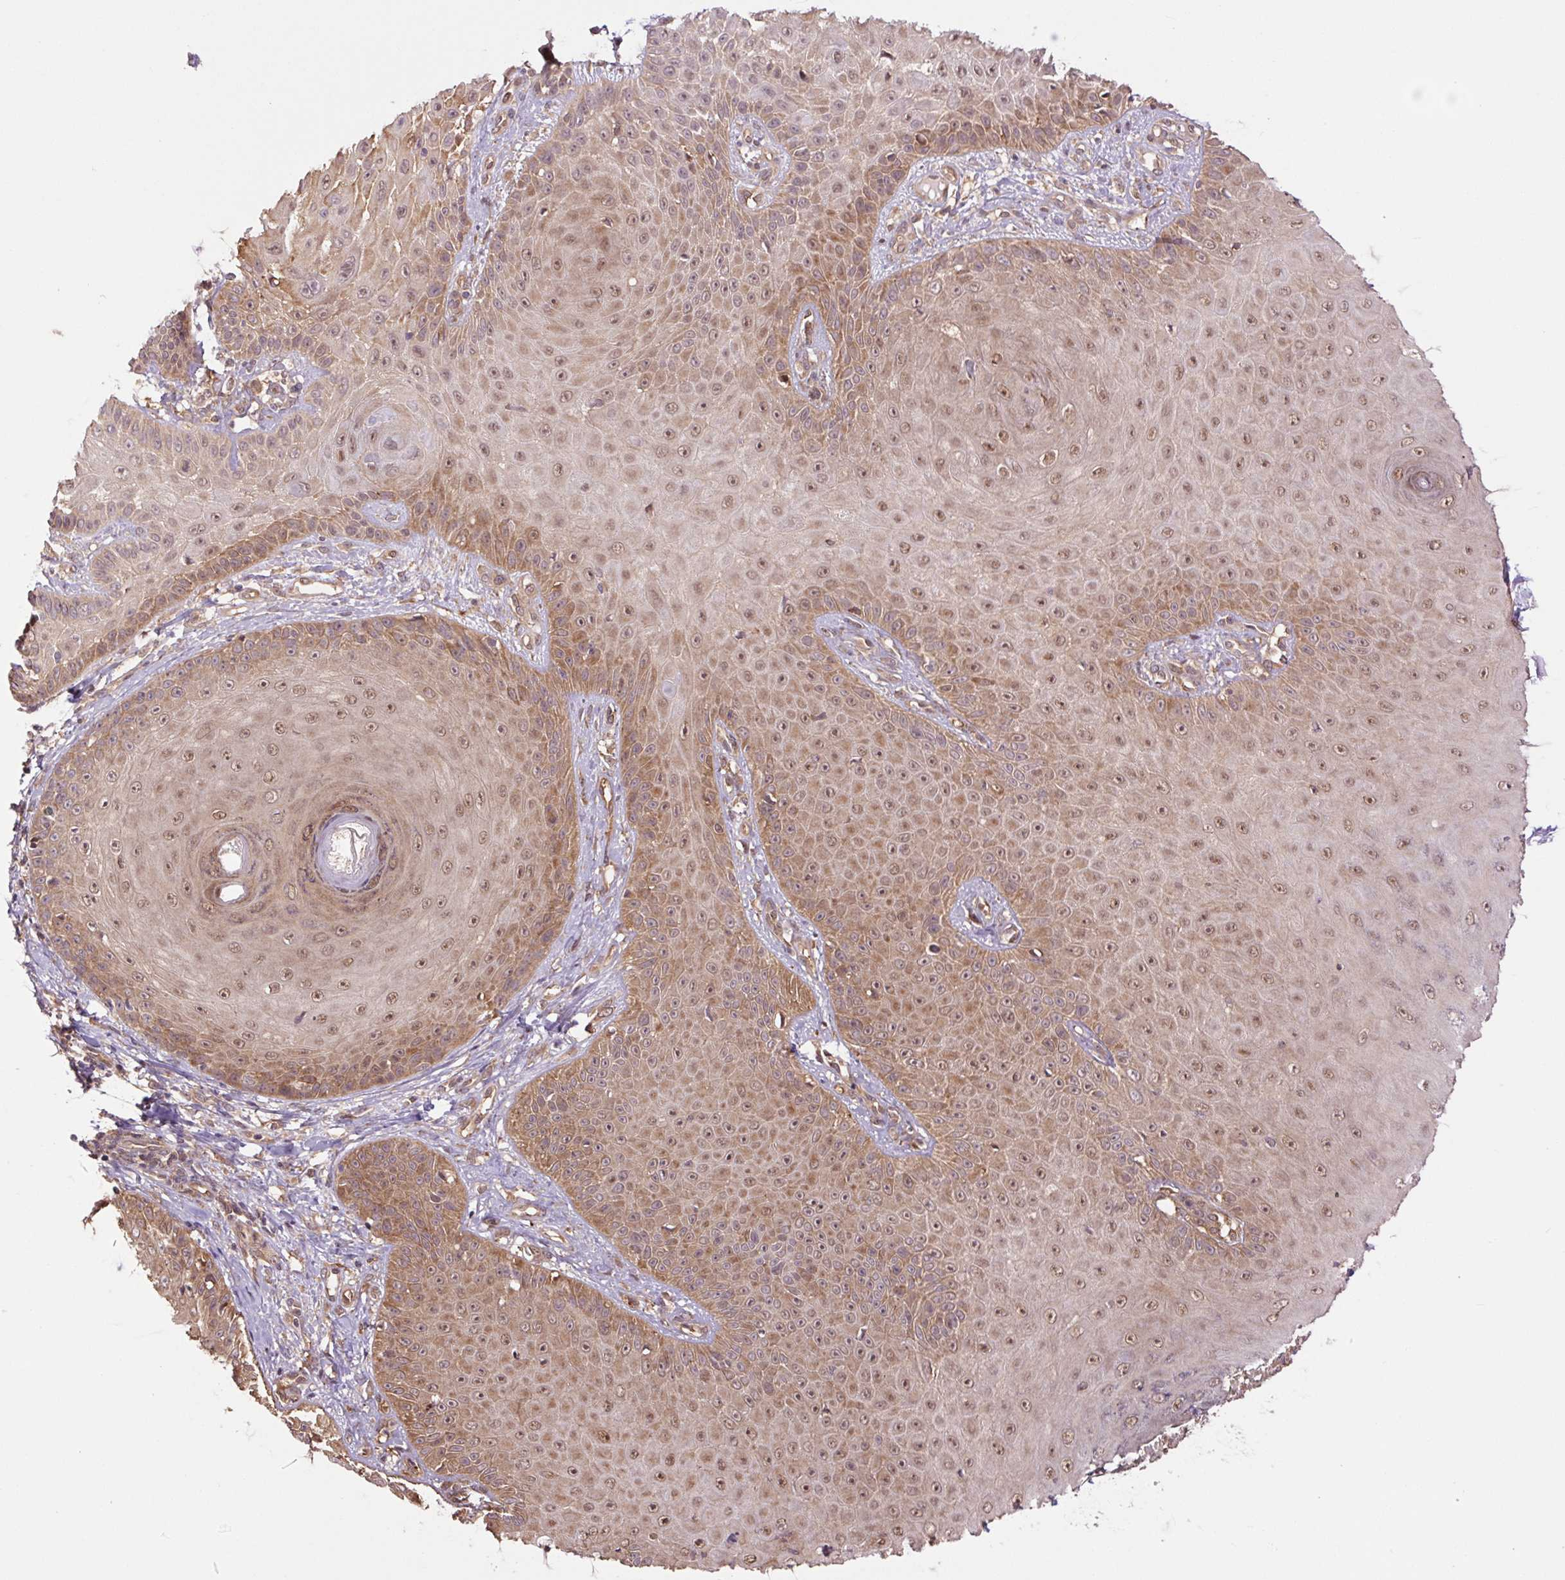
{"staining": {"intensity": "moderate", "quantity": ">75%", "location": "cytoplasmic/membranous,nuclear"}, "tissue": "skin cancer", "cell_type": "Tumor cells", "image_type": "cancer", "snomed": [{"axis": "morphology", "description": "Squamous cell carcinoma, NOS"}, {"axis": "topography", "description": "Skin"}], "caption": "This is an image of immunohistochemistry staining of skin cancer (squamous cell carcinoma), which shows moderate staining in the cytoplasmic/membranous and nuclear of tumor cells.", "gene": "TPT1", "patient": {"sex": "male", "age": 86}}